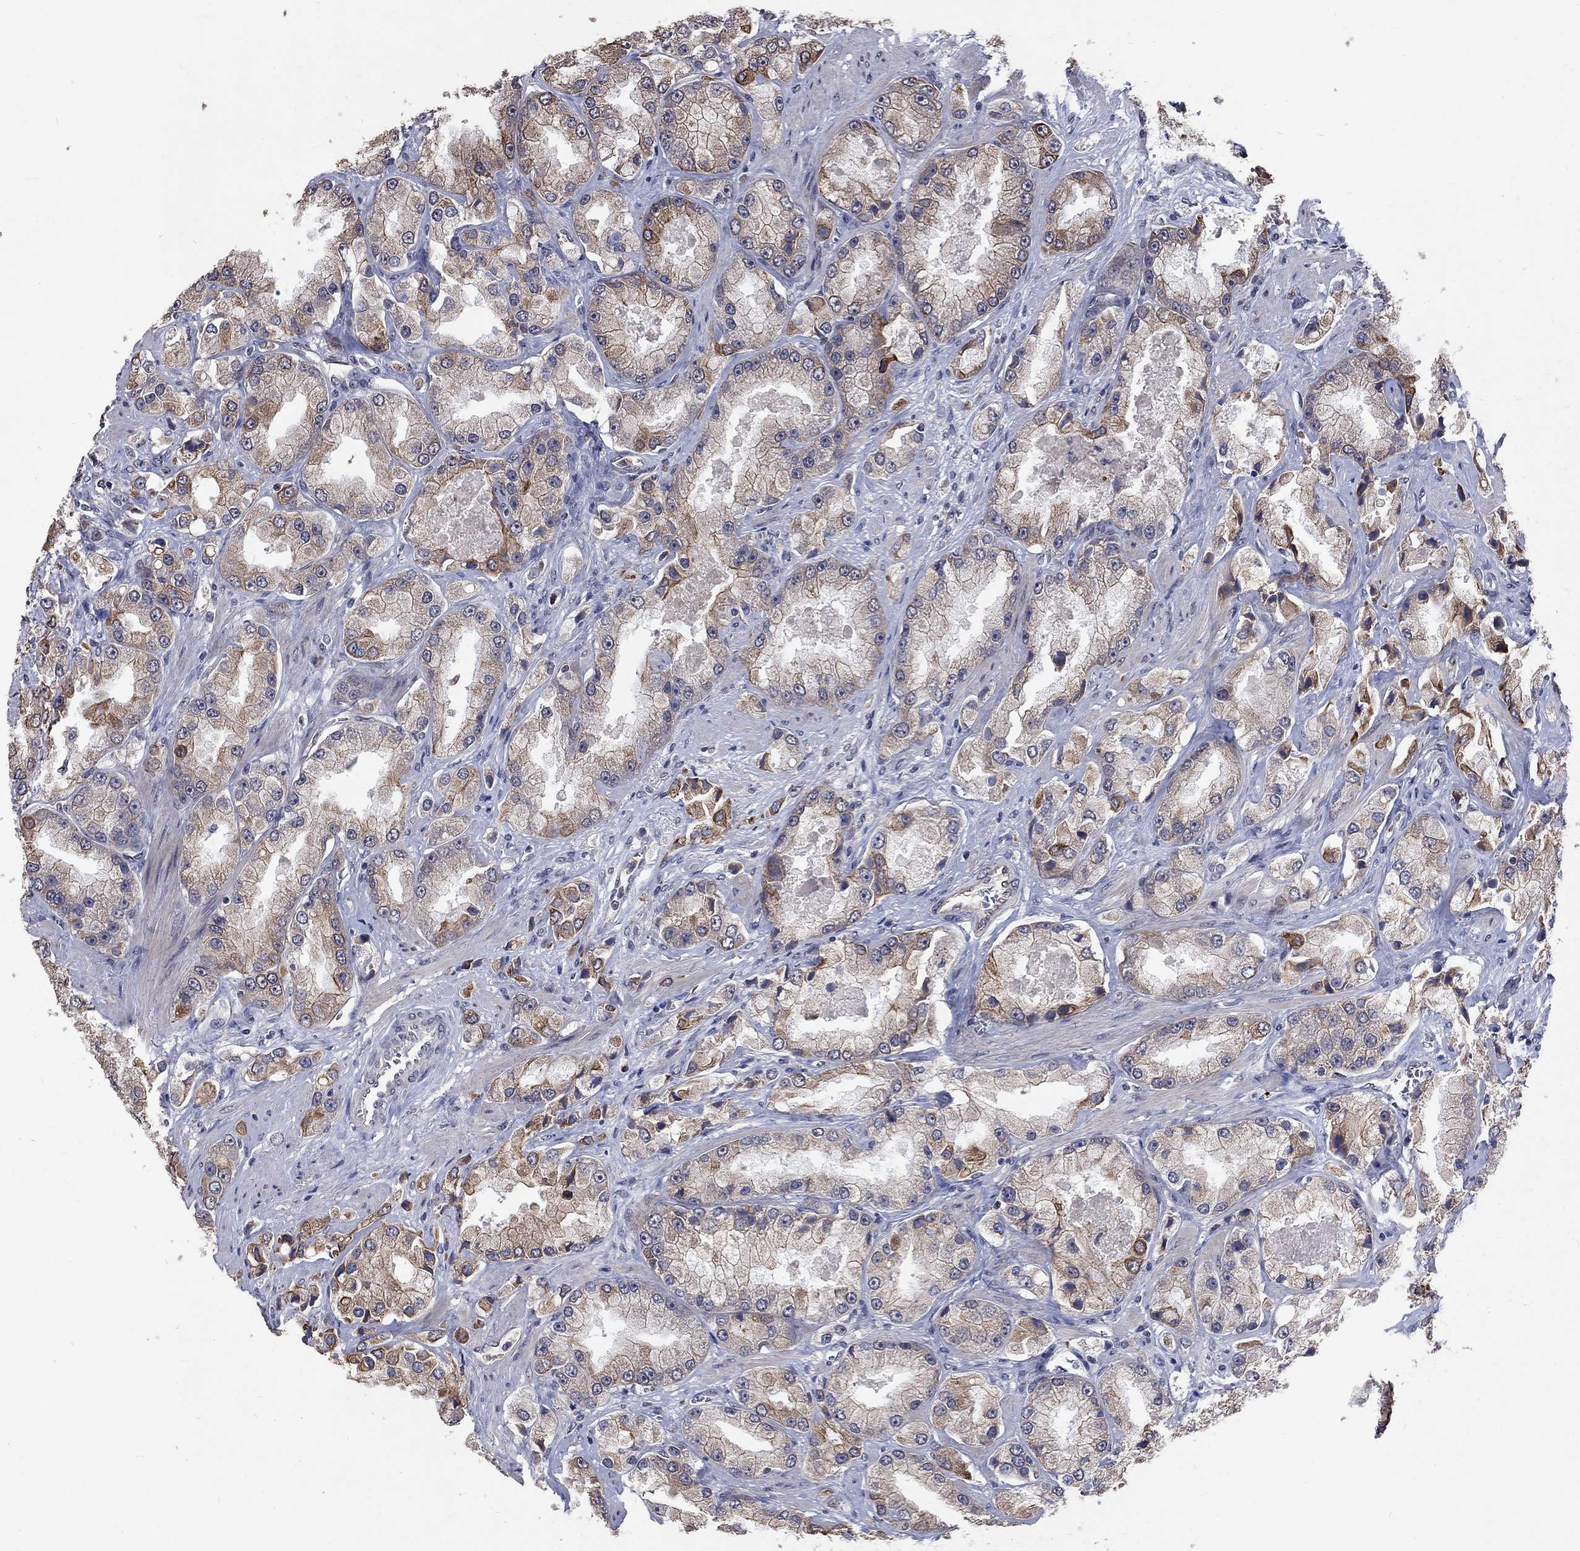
{"staining": {"intensity": "weak", "quantity": "25%-75%", "location": "cytoplasmic/membranous"}, "tissue": "prostate cancer", "cell_type": "Tumor cells", "image_type": "cancer", "snomed": [{"axis": "morphology", "description": "Adenocarcinoma, NOS"}, {"axis": "topography", "description": "Prostate and seminal vesicle, NOS"}, {"axis": "topography", "description": "Prostate"}], "caption": "A high-resolution photomicrograph shows immunohistochemistry (IHC) staining of prostate adenocarcinoma, which shows weak cytoplasmic/membranous expression in approximately 25%-75% of tumor cells.", "gene": "CHST5", "patient": {"sex": "male", "age": 64}}